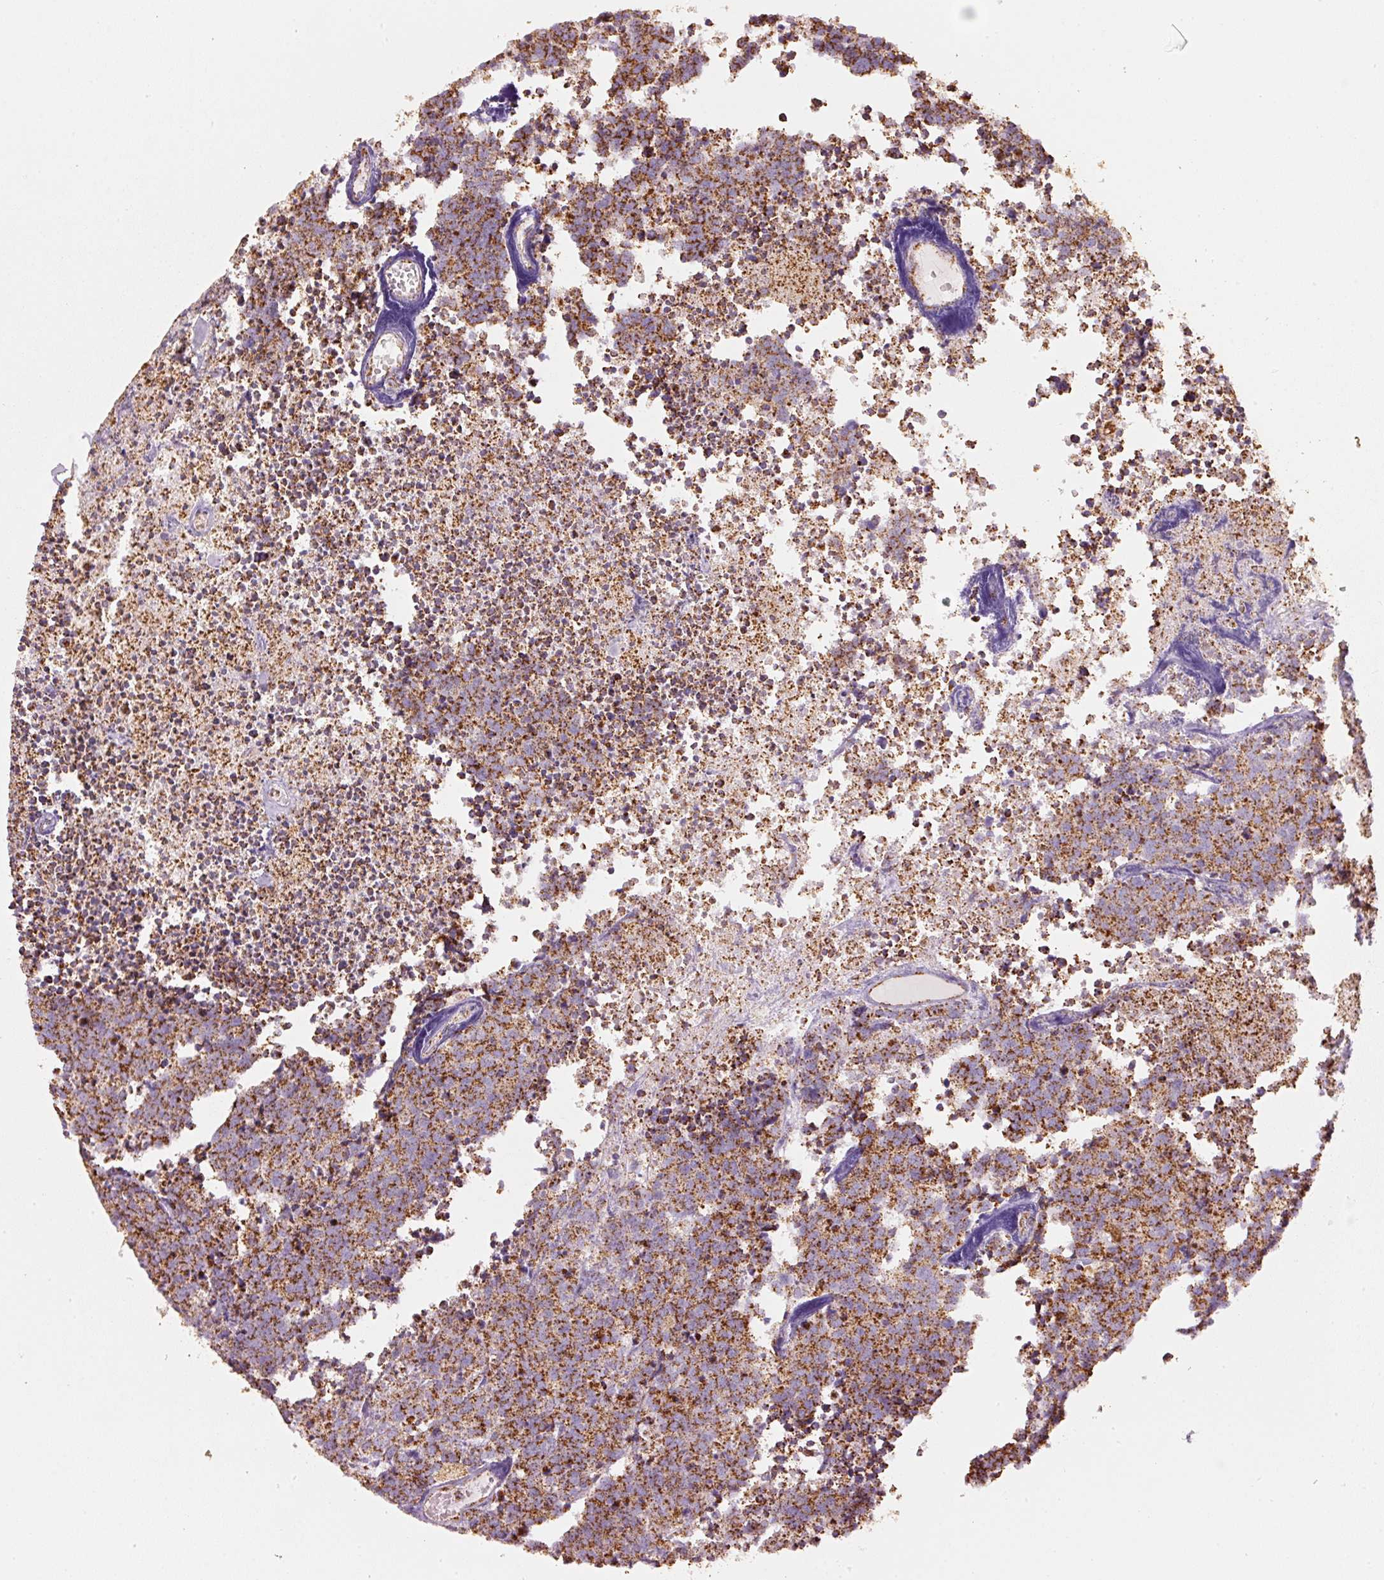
{"staining": {"intensity": "moderate", "quantity": ">75%", "location": "cytoplasmic/membranous"}, "tissue": "carcinoid", "cell_type": "Tumor cells", "image_type": "cancer", "snomed": [{"axis": "morphology", "description": "Carcinoid, malignant, NOS"}, {"axis": "topography", "description": "Skin"}], "caption": "An immunohistochemistry (IHC) image of neoplastic tissue is shown. Protein staining in brown labels moderate cytoplasmic/membranous positivity in carcinoid within tumor cells.", "gene": "UQCRC1", "patient": {"sex": "female", "age": 79}}